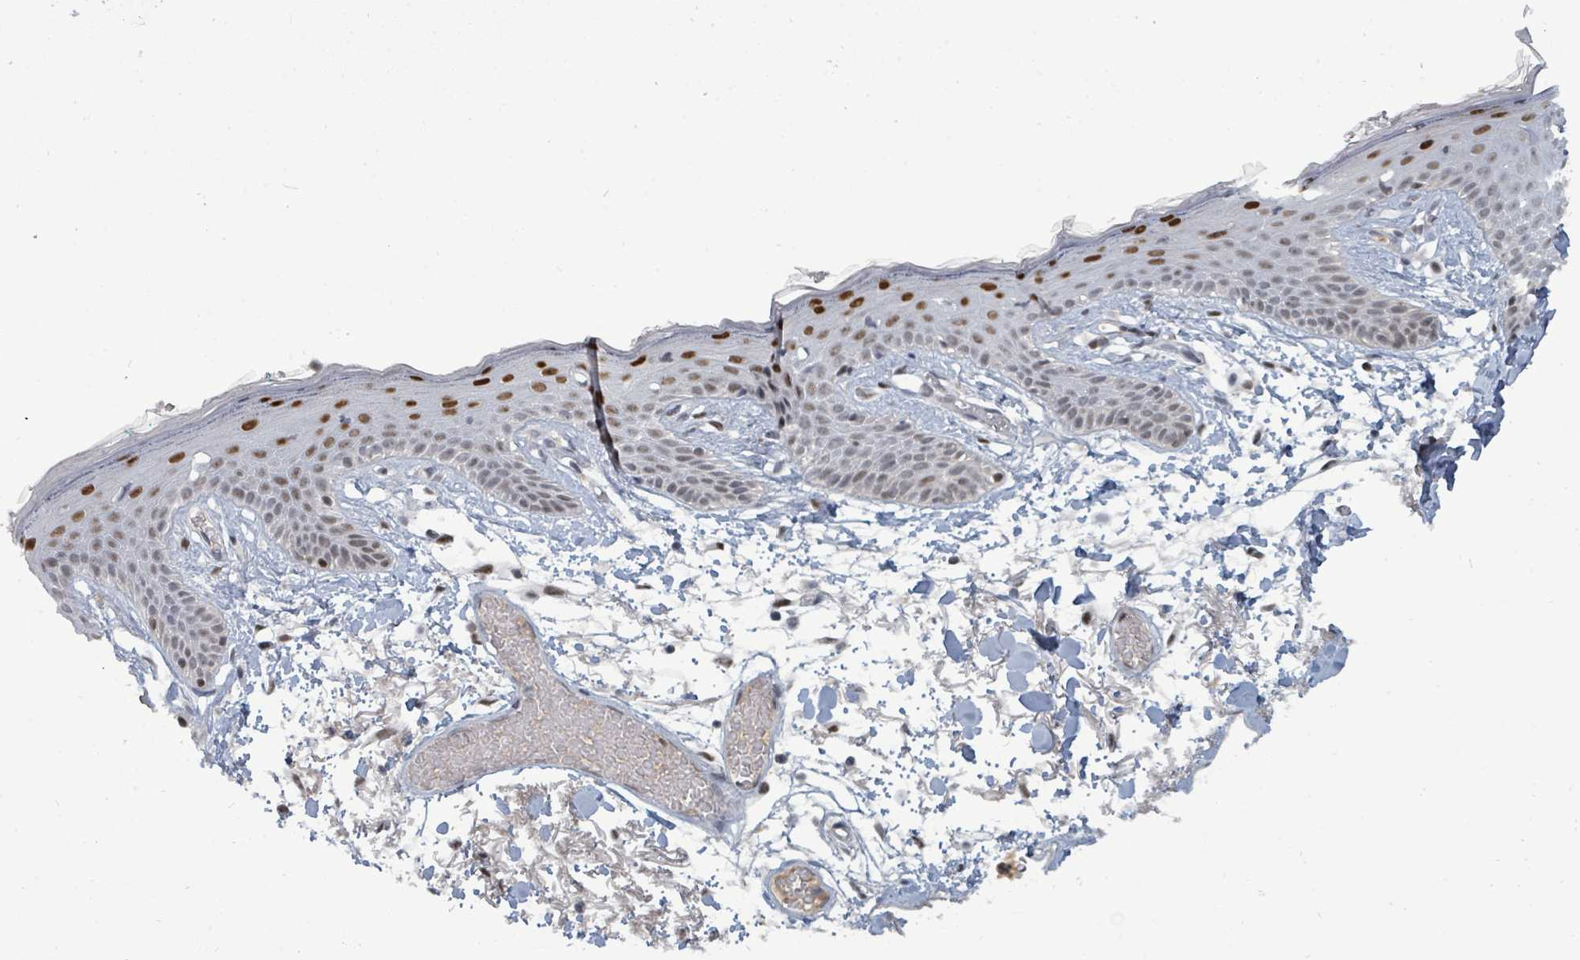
{"staining": {"intensity": "negative", "quantity": "none", "location": "none"}, "tissue": "skin", "cell_type": "Fibroblasts", "image_type": "normal", "snomed": [{"axis": "morphology", "description": "Normal tissue, NOS"}, {"axis": "topography", "description": "Skin"}], "caption": "The IHC photomicrograph has no significant positivity in fibroblasts of skin. (Brightfield microscopy of DAB (3,3'-diaminobenzidine) immunohistochemistry (IHC) at high magnification).", "gene": "UCK1", "patient": {"sex": "male", "age": 79}}